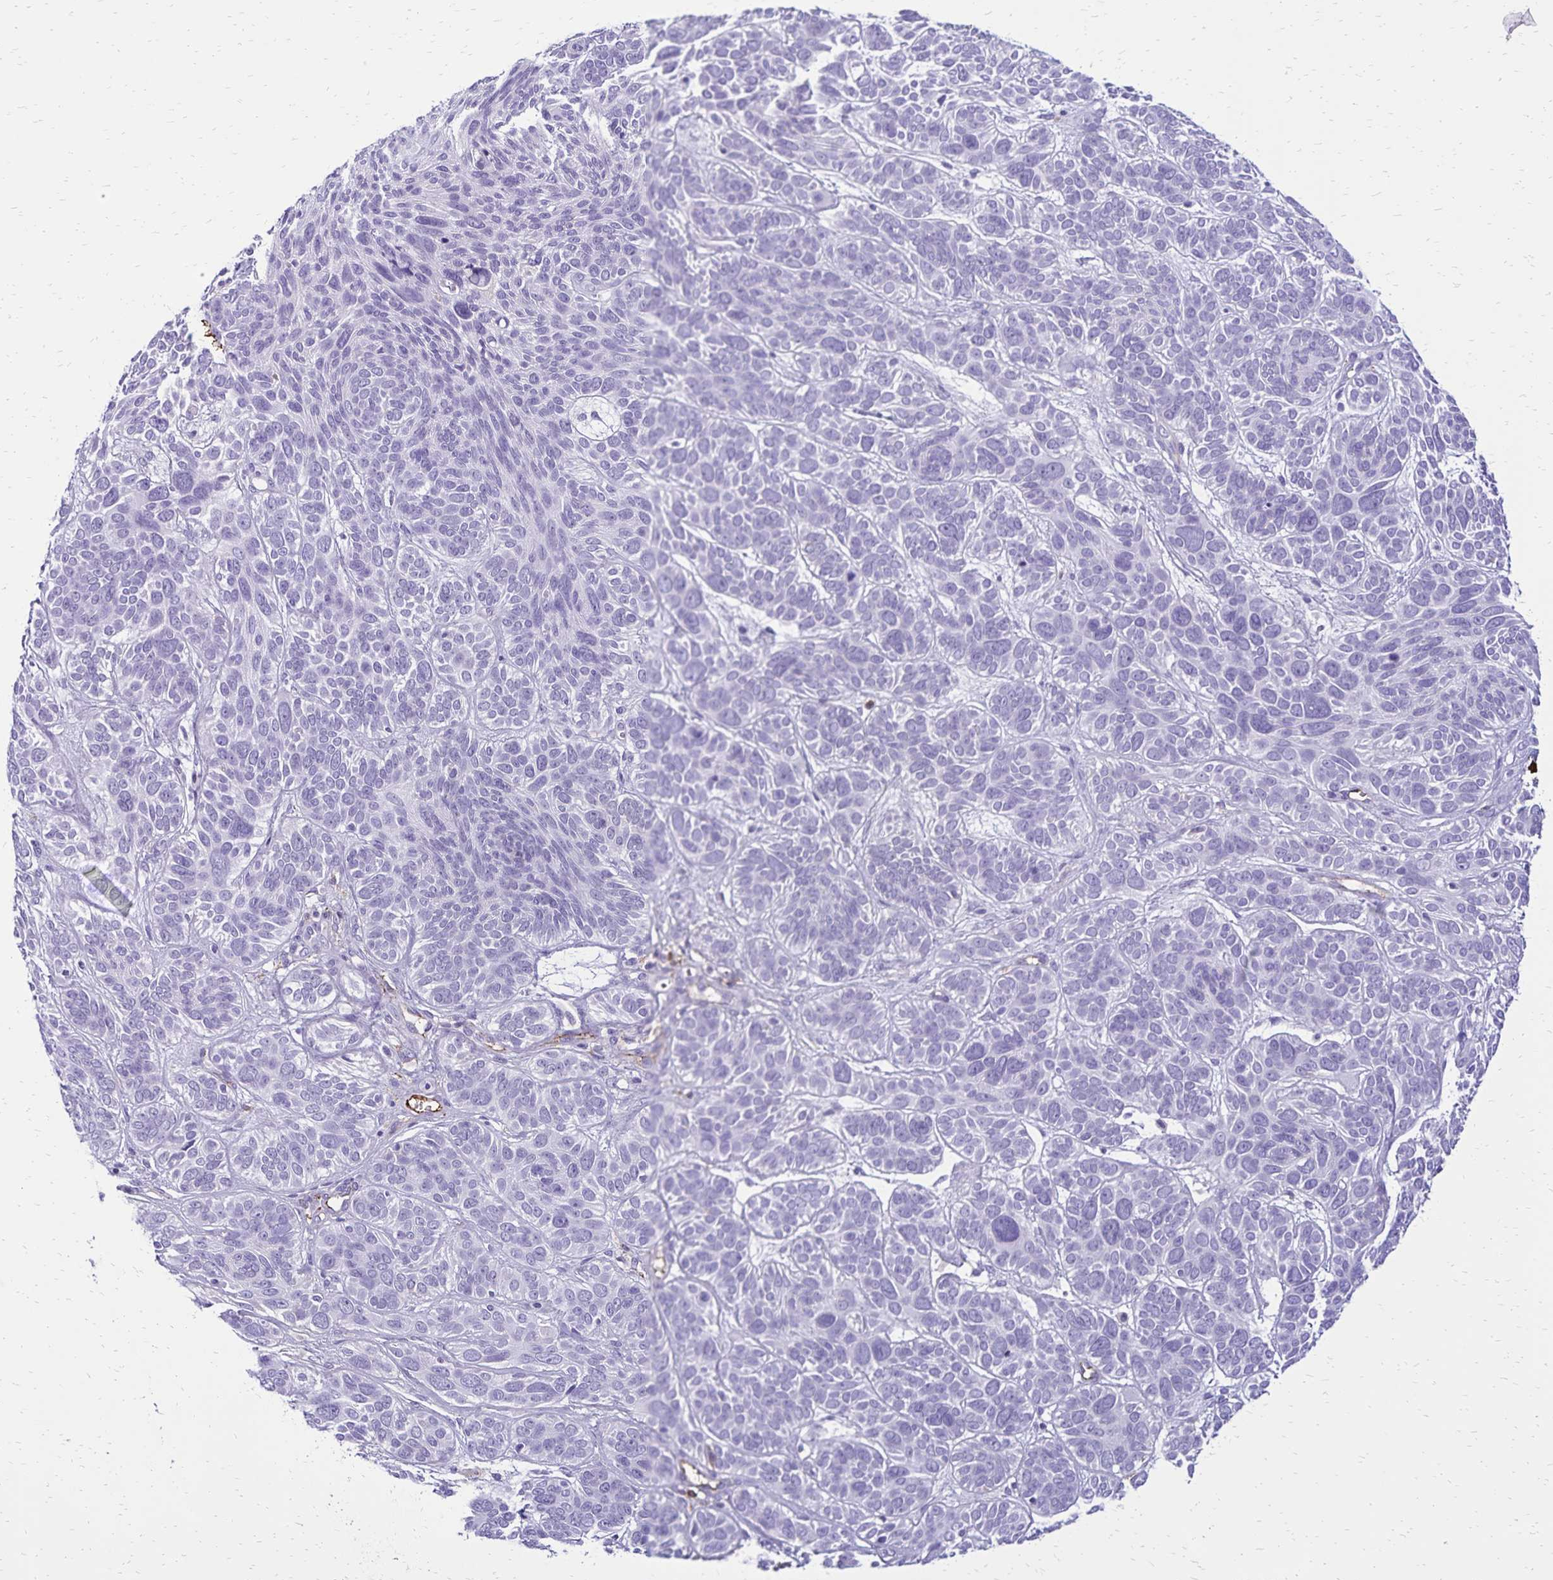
{"staining": {"intensity": "negative", "quantity": "none", "location": "none"}, "tissue": "skin cancer", "cell_type": "Tumor cells", "image_type": "cancer", "snomed": [{"axis": "morphology", "description": "Basal cell carcinoma"}, {"axis": "topography", "description": "Skin"}, {"axis": "topography", "description": "Skin of face"}], "caption": "IHC image of skin cancer stained for a protein (brown), which shows no staining in tumor cells.", "gene": "CD27", "patient": {"sex": "male", "age": 73}}